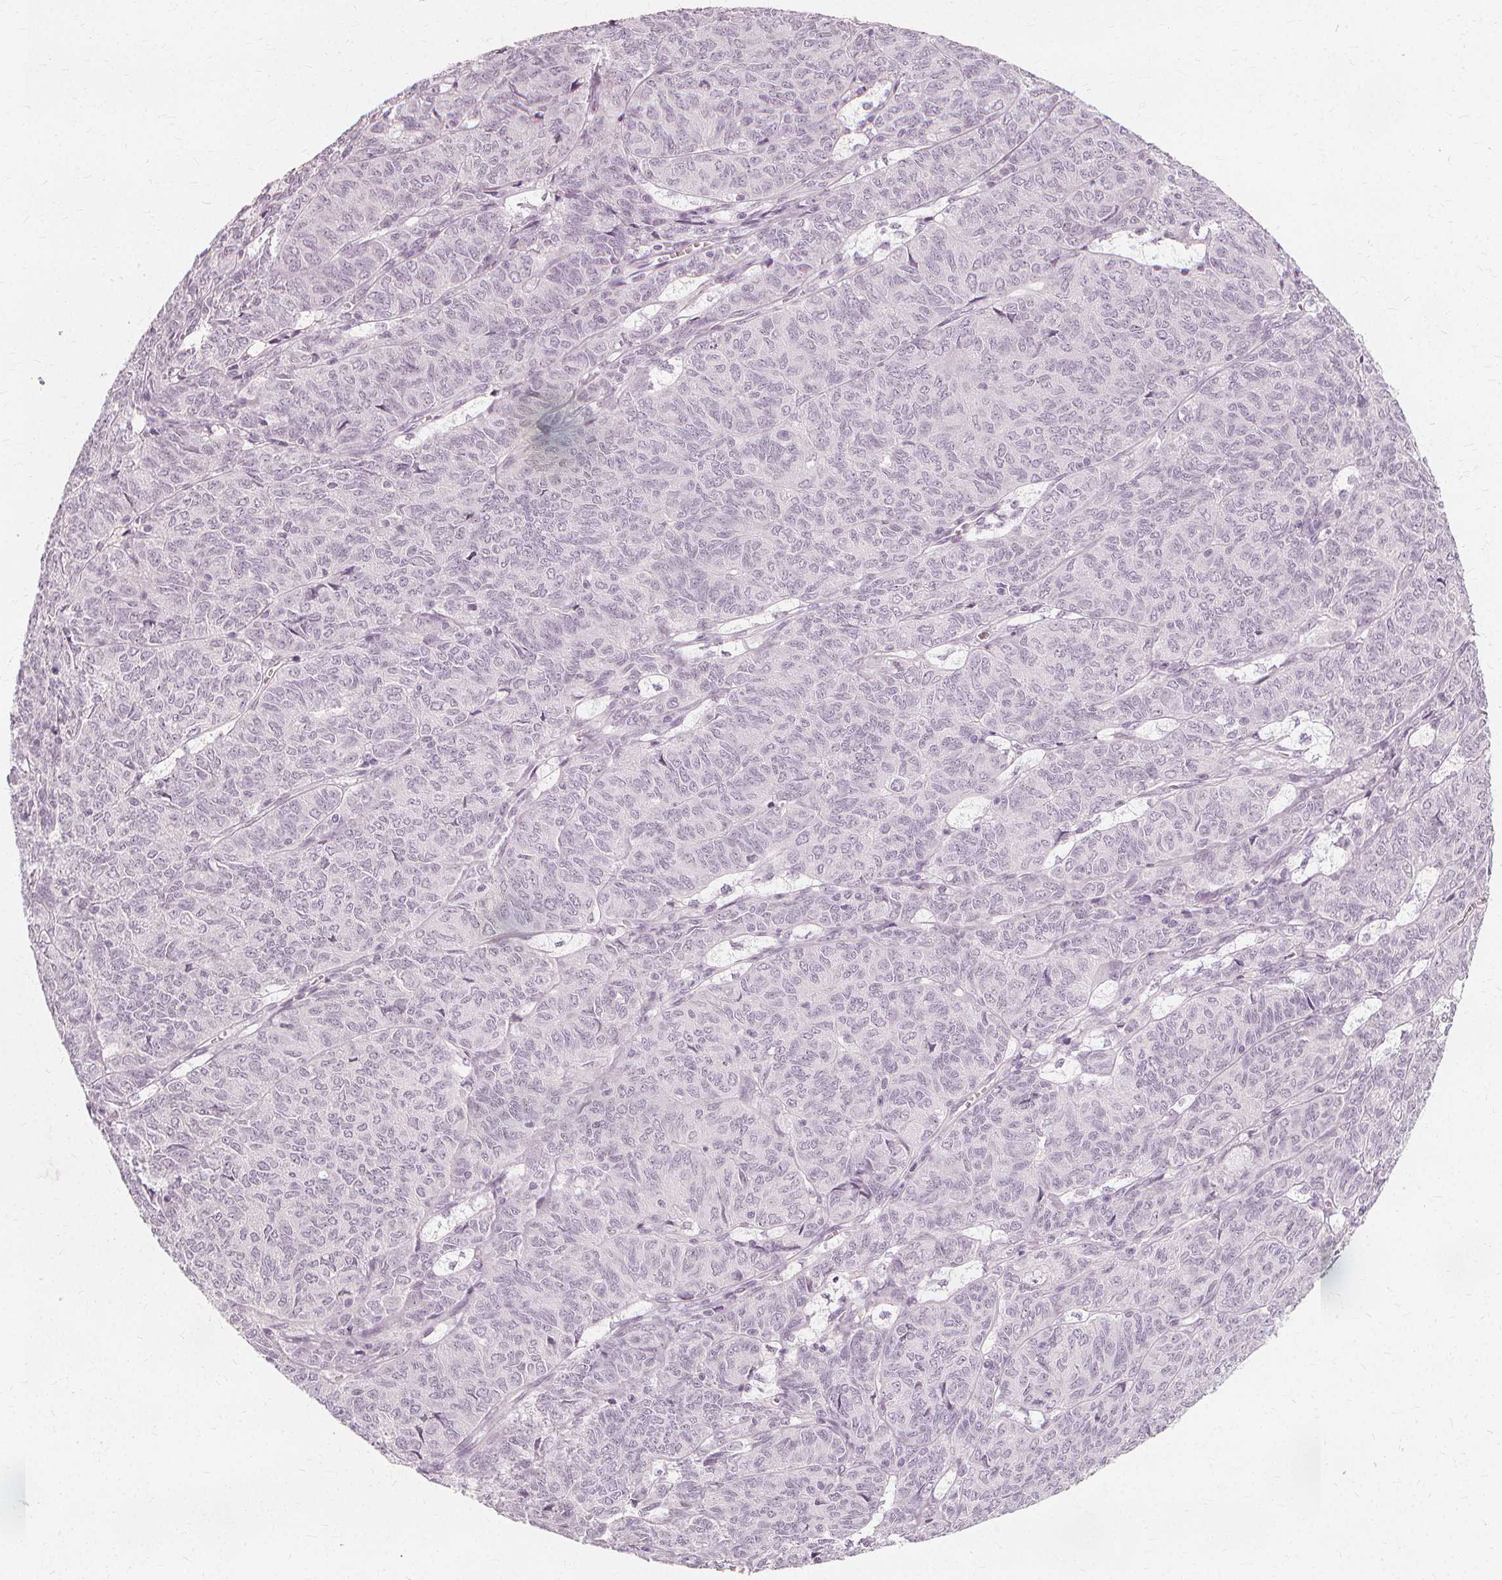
{"staining": {"intensity": "negative", "quantity": "none", "location": "none"}, "tissue": "ovarian cancer", "cell_type": "Tumor cells", "image_type": "cancer", "snomed": [{"axis": "morphology", "description": "Carcinoma, endometroid"}, {"axis": "topography", "description": "Ovary"}], "caption": "This is an immunohistochemistry (IHC) image of human ovarian endometroid carcinoma. There is no staining in tumor cells.", "gene": "NXPE1", "patient": {"sex": "female", "age": 80}}